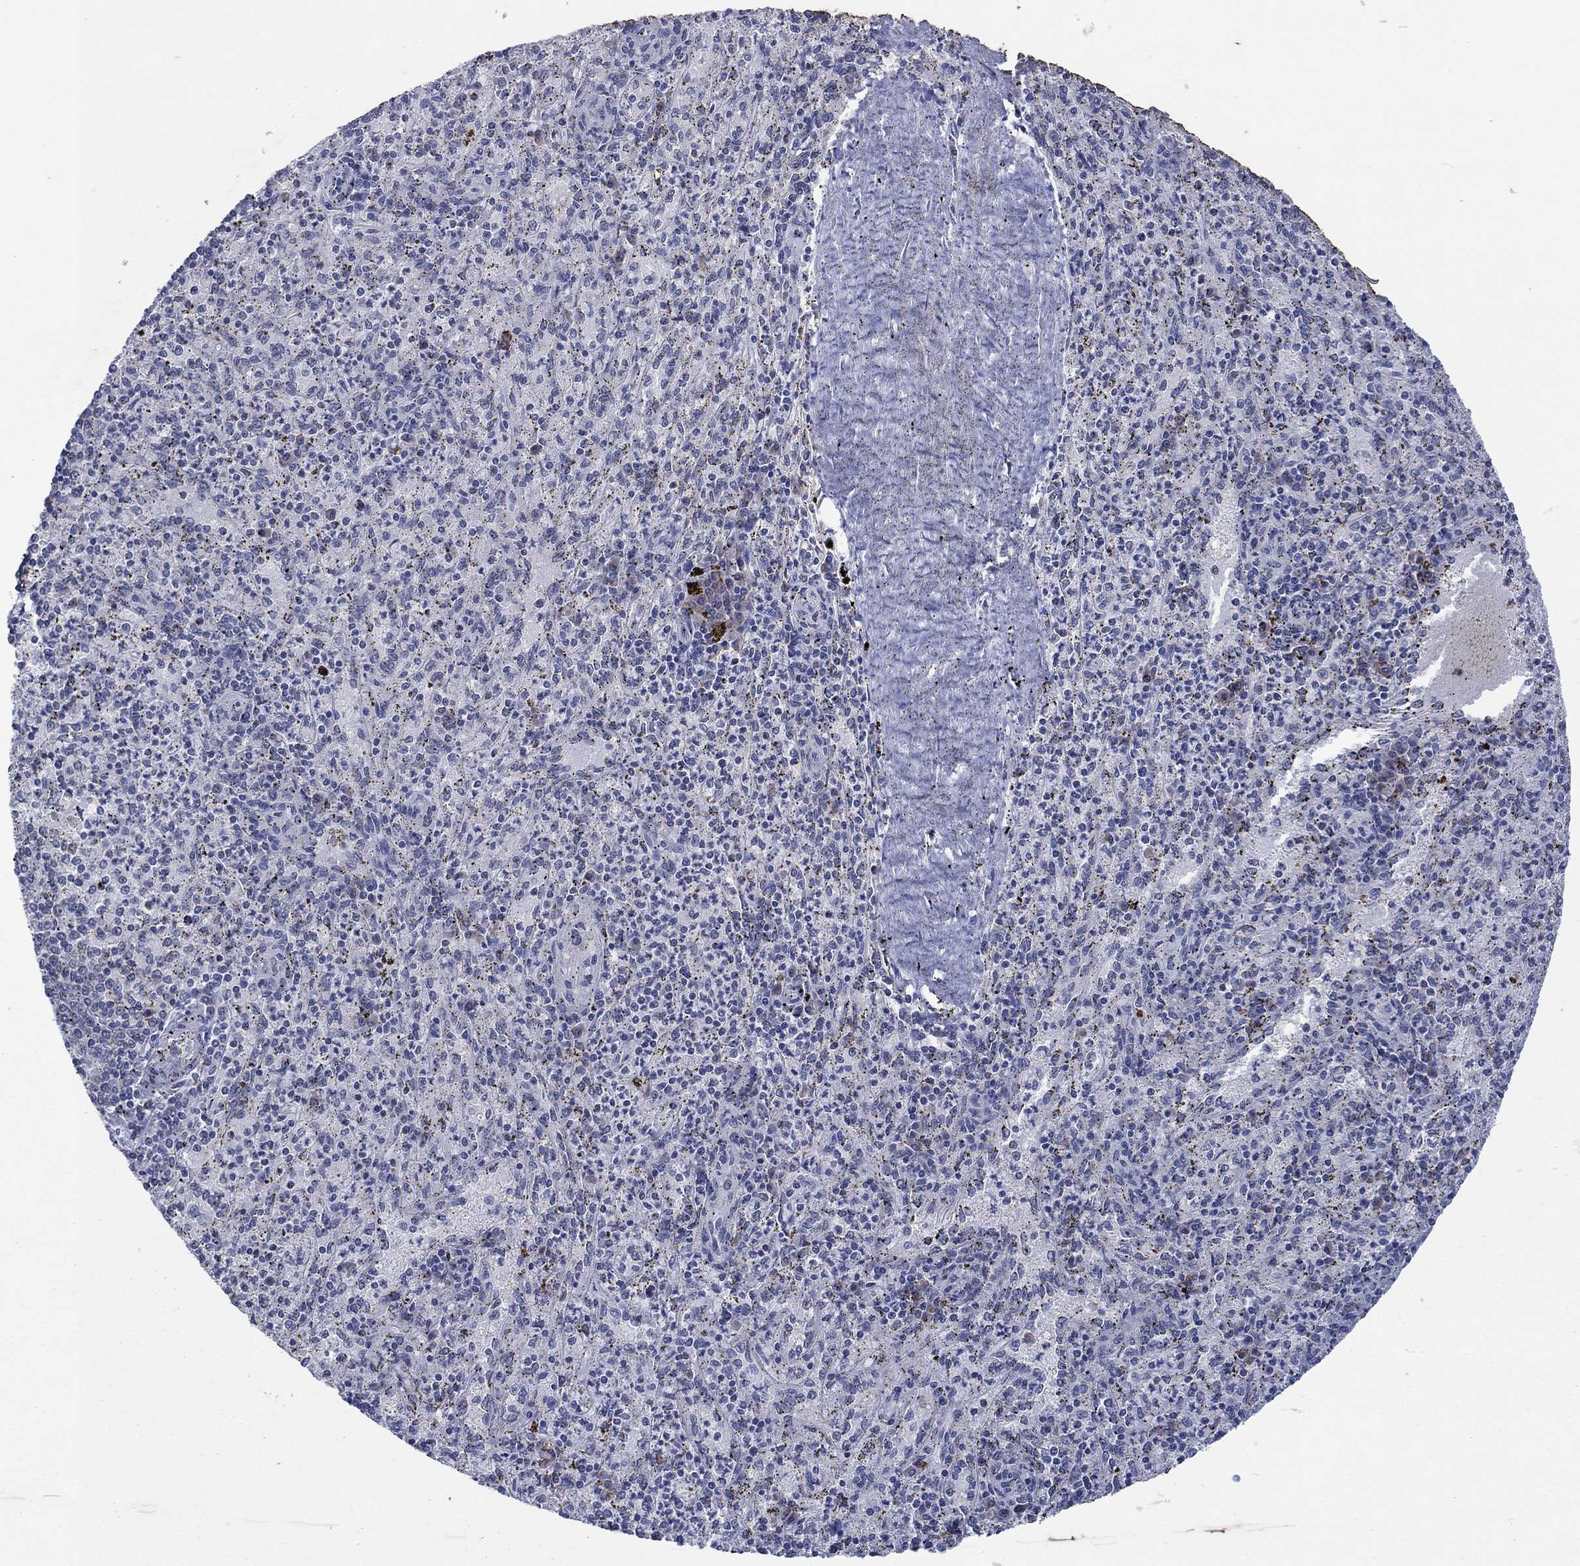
{"staining": {"intensity": "strong", "quantity": "<25%", "location": "cytoplasmic/membranous"}, "tissue": "spleen", "cell_type": "Cells in red pulp", "image_type": "normal", "snomed": [{"axis": "morphology", "description": "Normal tissue, NOS"}, {"axis": "topography", "description": "Spleen"}], "caption": "This photomicrograph demonstrates immunohistochemistry staining of normal spleen, with medium strong cytoplasmic/membranous expression in approximately <25% of cells in red pulp.", "gene": "SDC1", "patient": {"sex": "male", "age": 60}}